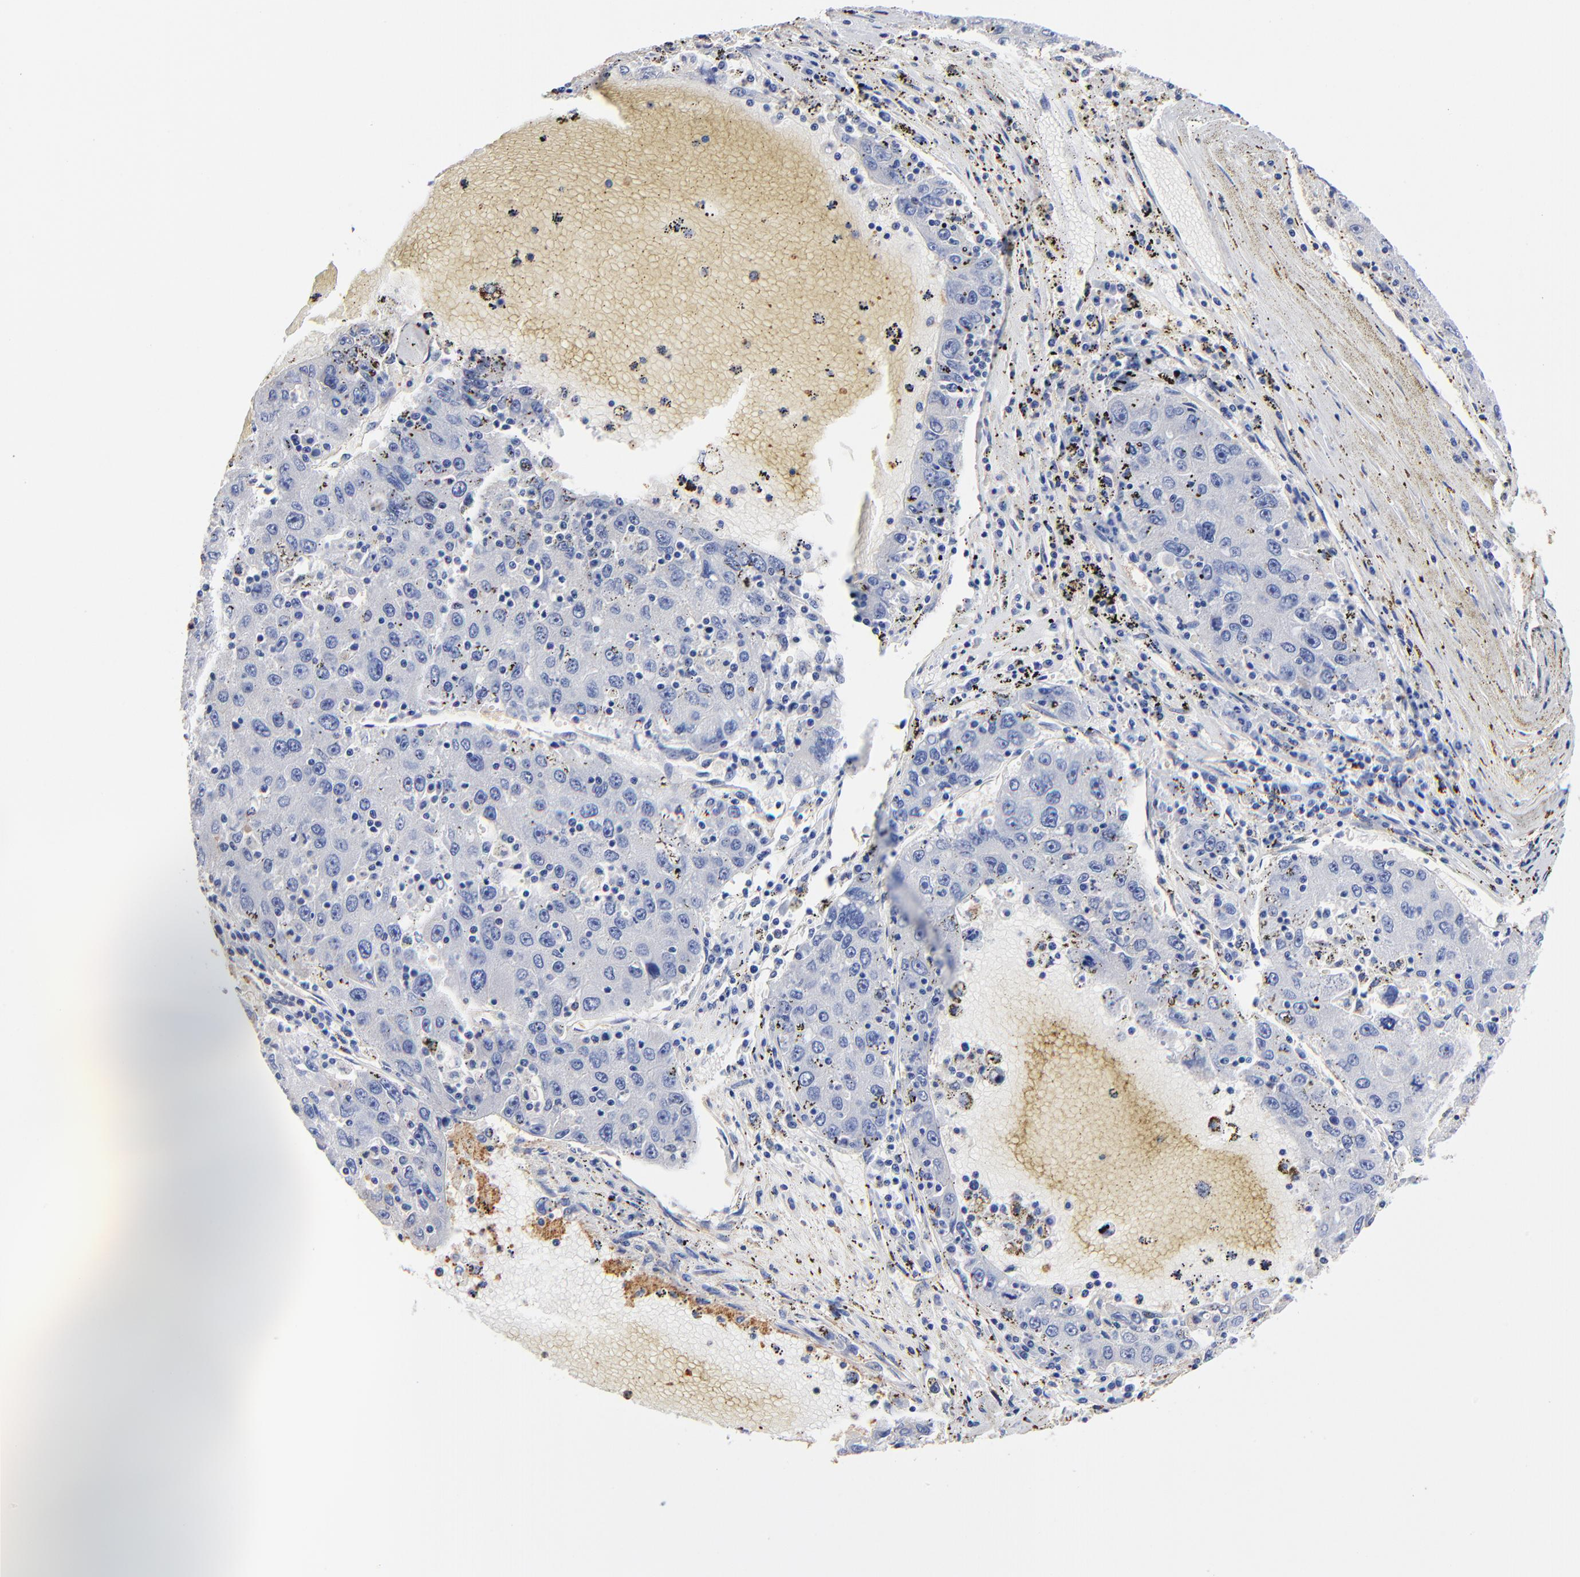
{"staining": {"intensity": "negative", "quantity": "none", "location": "none"}, "tissue": "liver cancer", "cell_type": "Tumor cells", "image_type": "cancer", "snomed": [{"axis": "morphology", "description": "Carcinoma, Hepatocellular, NOS"}, {"axis": "topography", "description": "Liver"}], "caption": "Immunohistochemical staining of liver cancer (hepatocellular carcinoma) shows no significant expression in tumor cells.", "gene": "TAGLN2", "patient": {"sex": "male", "age": 49}}